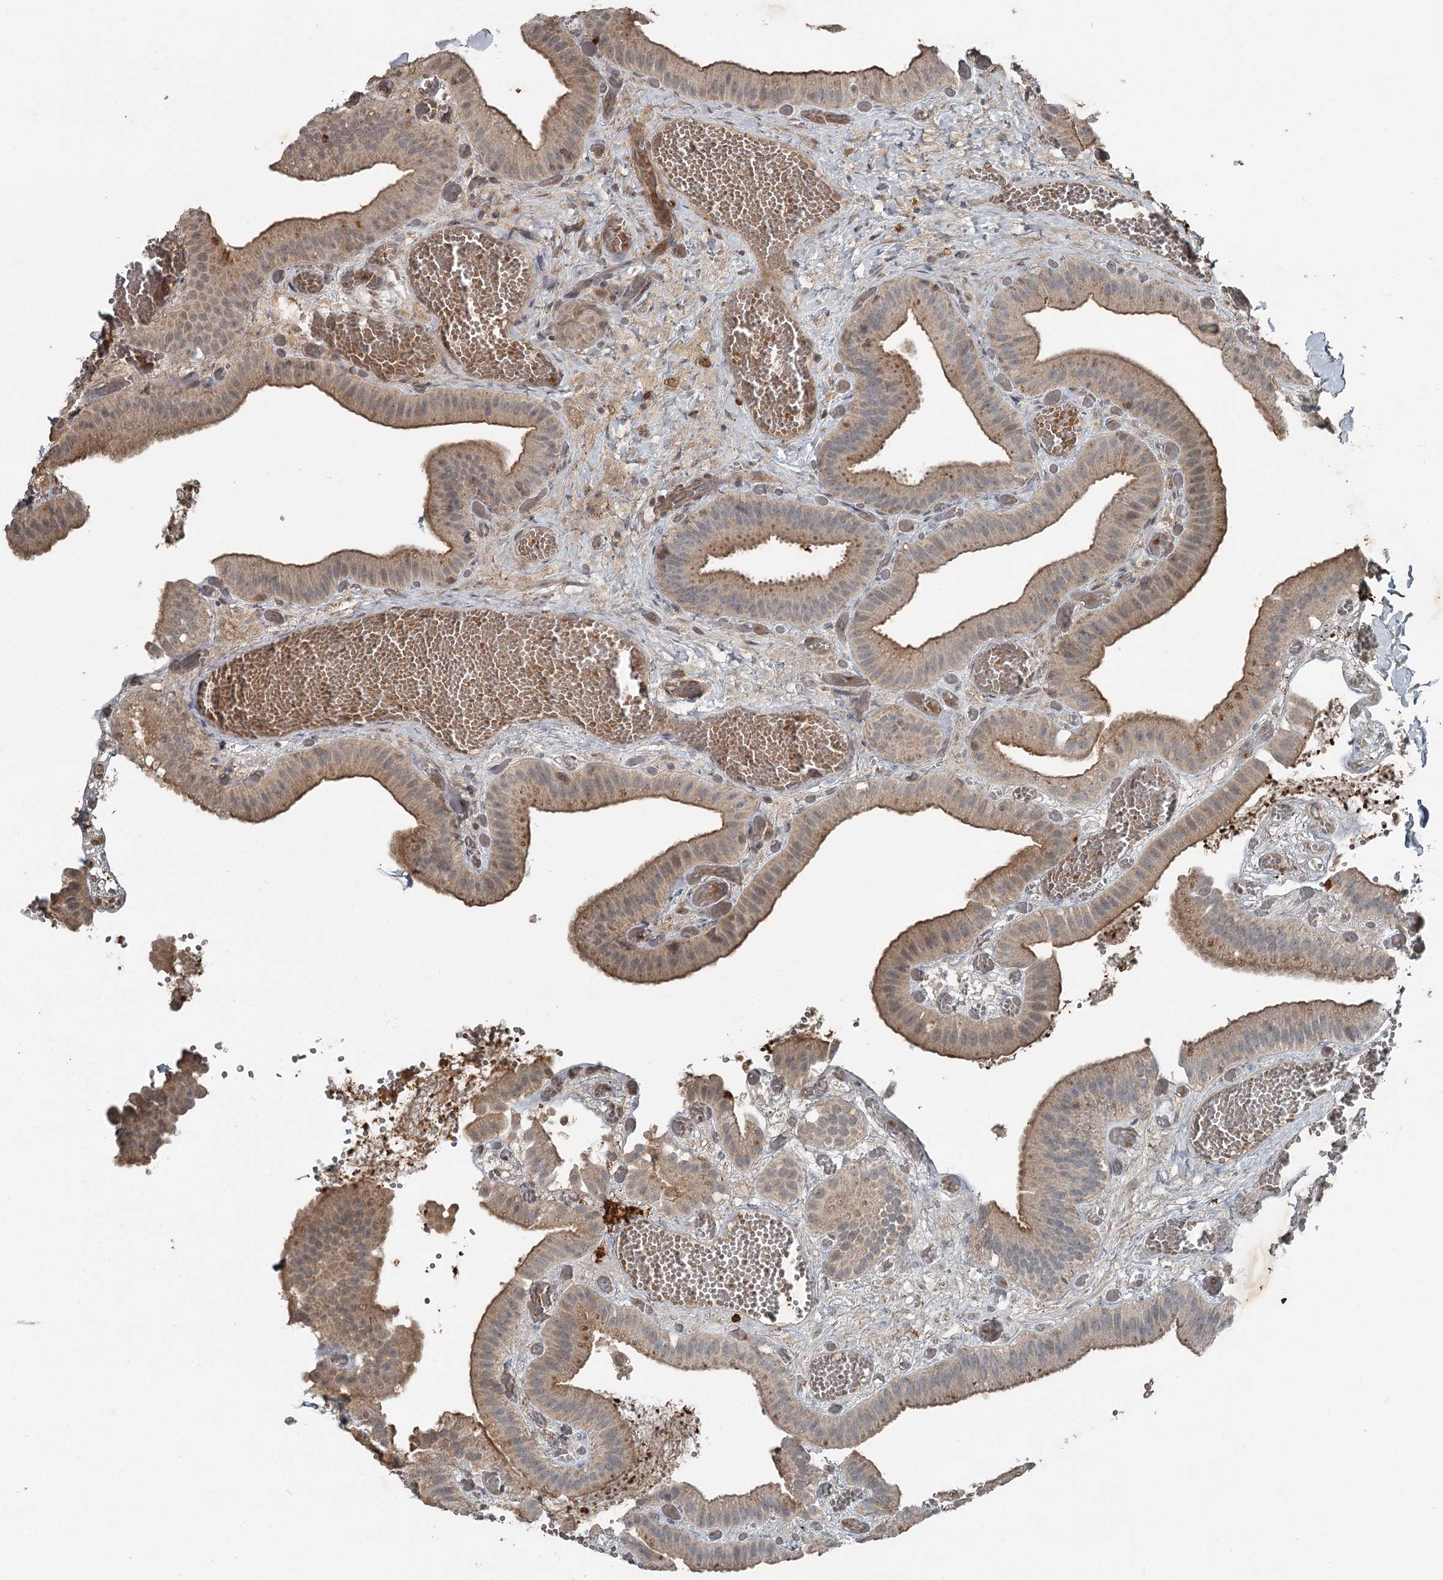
{"staining": {"intensity": "moderate", "quantity": "25%-75%", "location": "cytoplasmic/membranous"}, "tissue": "gallbladder", "cell_type": "Glandular cells", "image_type": "normal", "snomed": [{"axis": "morphology", "description": "Normal tissue, NOS"}, {"axis": "topography", "description": "Gallbladder"}], "caption": "The histopathology image exhibits immunohistochemical staining of unremarkable gallbladder. There is moderate cytoplasmic/membranous expression is appreciated in about 25%-75% of glandular cells. Nuclei are stained in blue.", "gene": "SLC39A8", "patient": {"sex": "female", "age": 64}}